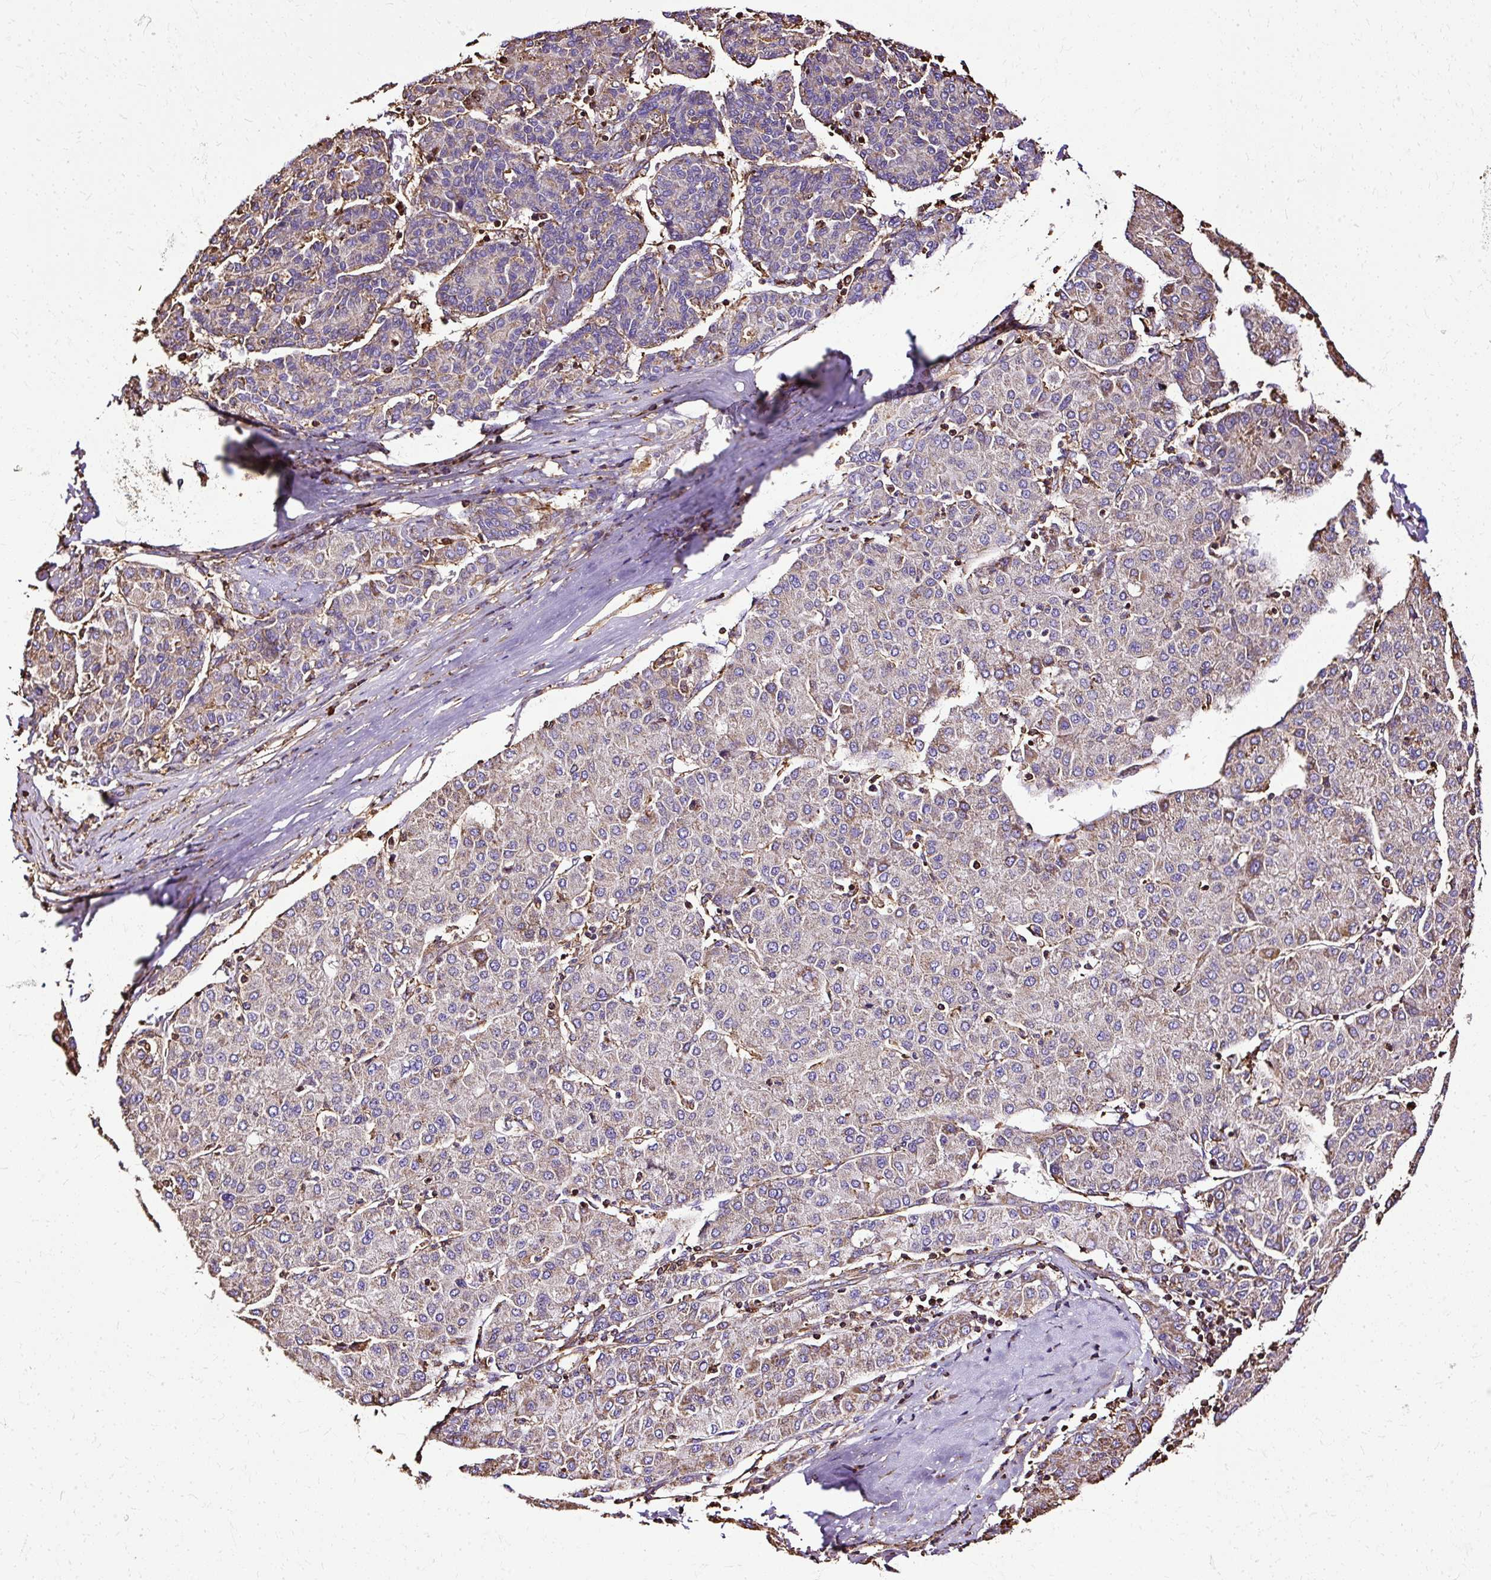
{"staining": {"intensity": "negative", "quantity": "none", "location": "none"}, "tissue": "liver cancer", "cell_type": "Tumor cells", "image_type": "cancer", "snomed": [{"axis": "morphology", "description": "Carcinoma, Hepatocellular, NOS"}, {"axis": "topography", "description": "Liver"}], "caption": "An IHC image of hepatocellular carcinoma (liver) is shown. There is no staining in tumor cells of hepatocellular carcinoma (liver).", "gene": "KLHL11", "patient": {"sex": "male", "age": 65}}